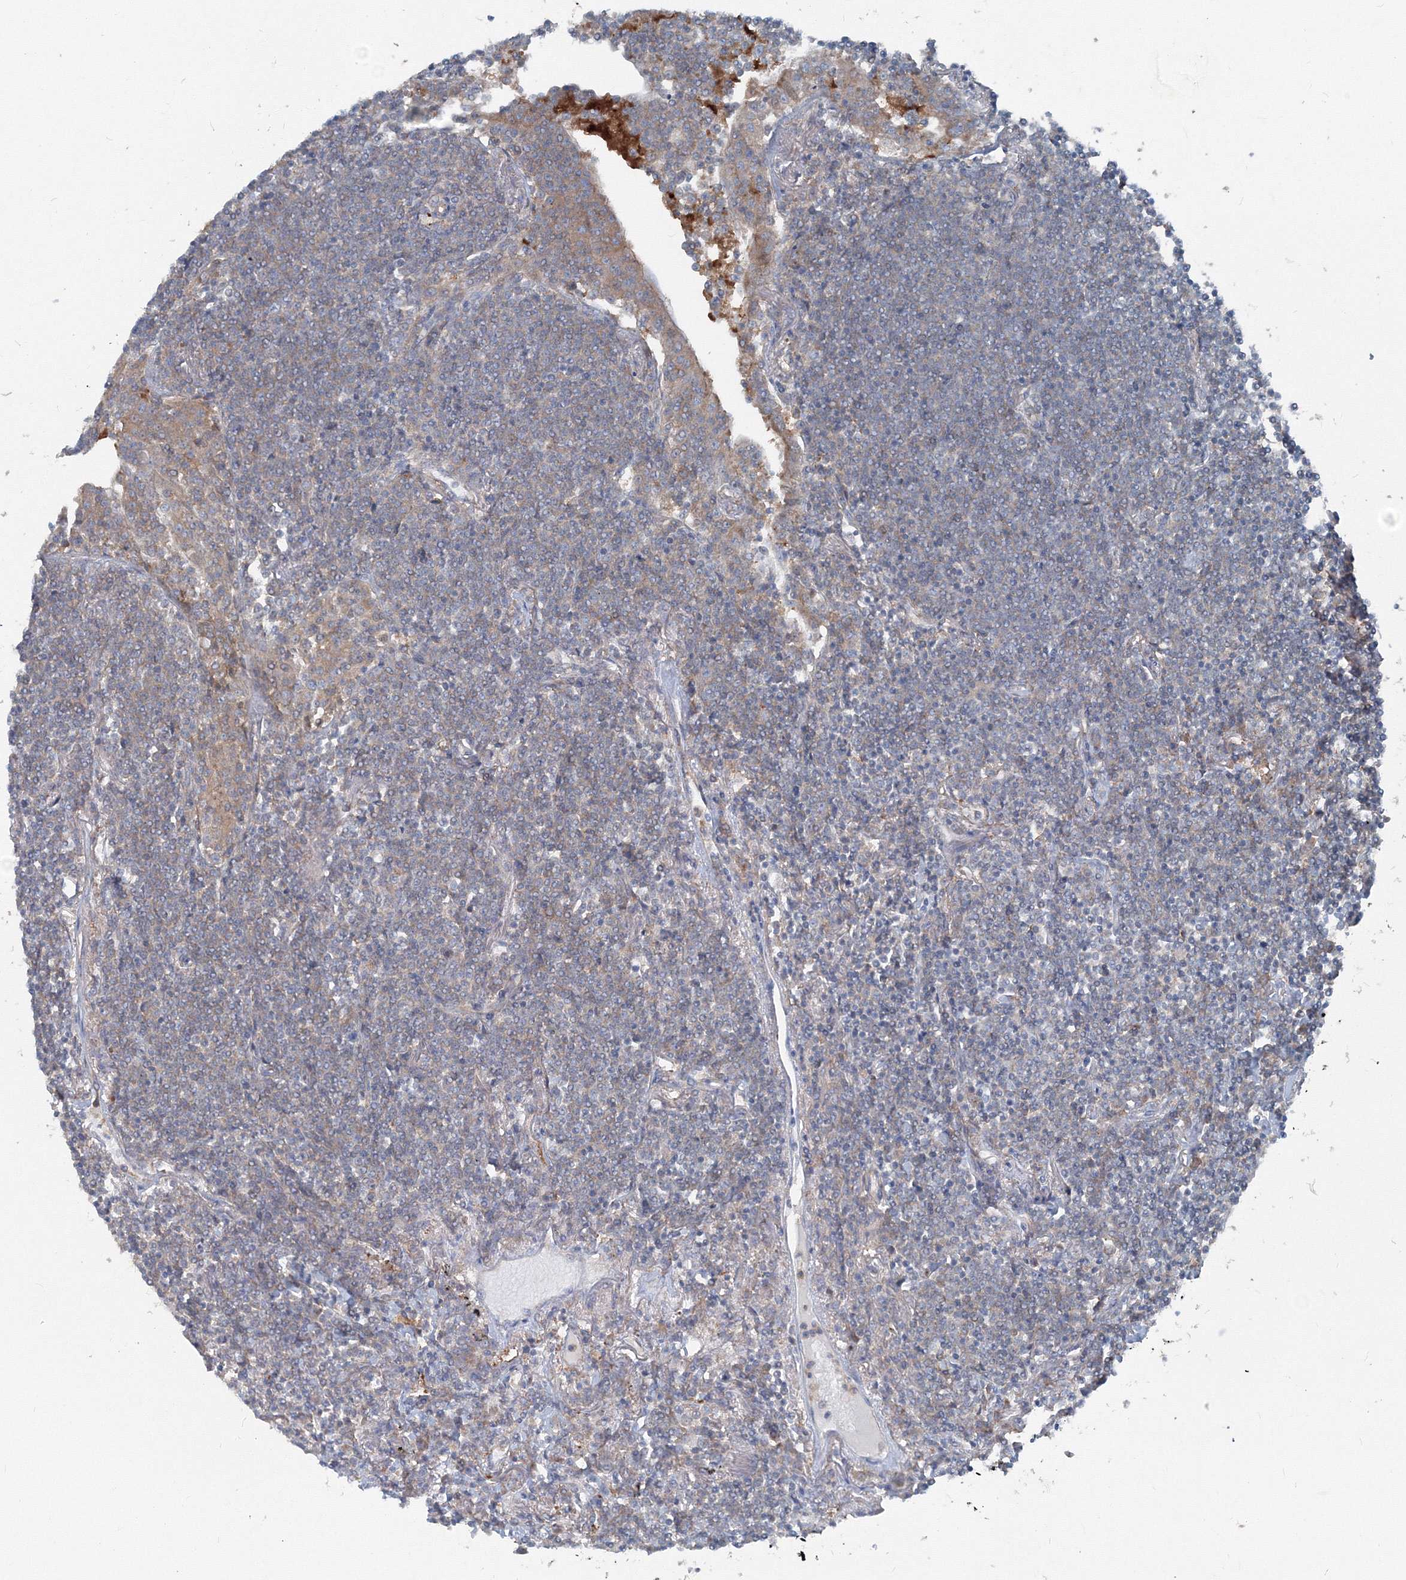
{"staining": {"intensity": "negative", "quantity": "none", "location": "none"}, "tissue": "lymphoma", "cell_type": "Tumor cells", "image_type": "cancer", "snomed": [{"axis": "morphology", "description": "Malignant lymphoma, non-Hodgkin's type, Low grade"}, {"axis": "topography", "description": "Lung"}], "caption": "Photomicrograph shows no protein expression in tumor cells of low-grade malignant lymphoma, non-Hodgkin's type tissue.", "gene": "TPRKB", "patient": {"sex": "female", "age": 71}}